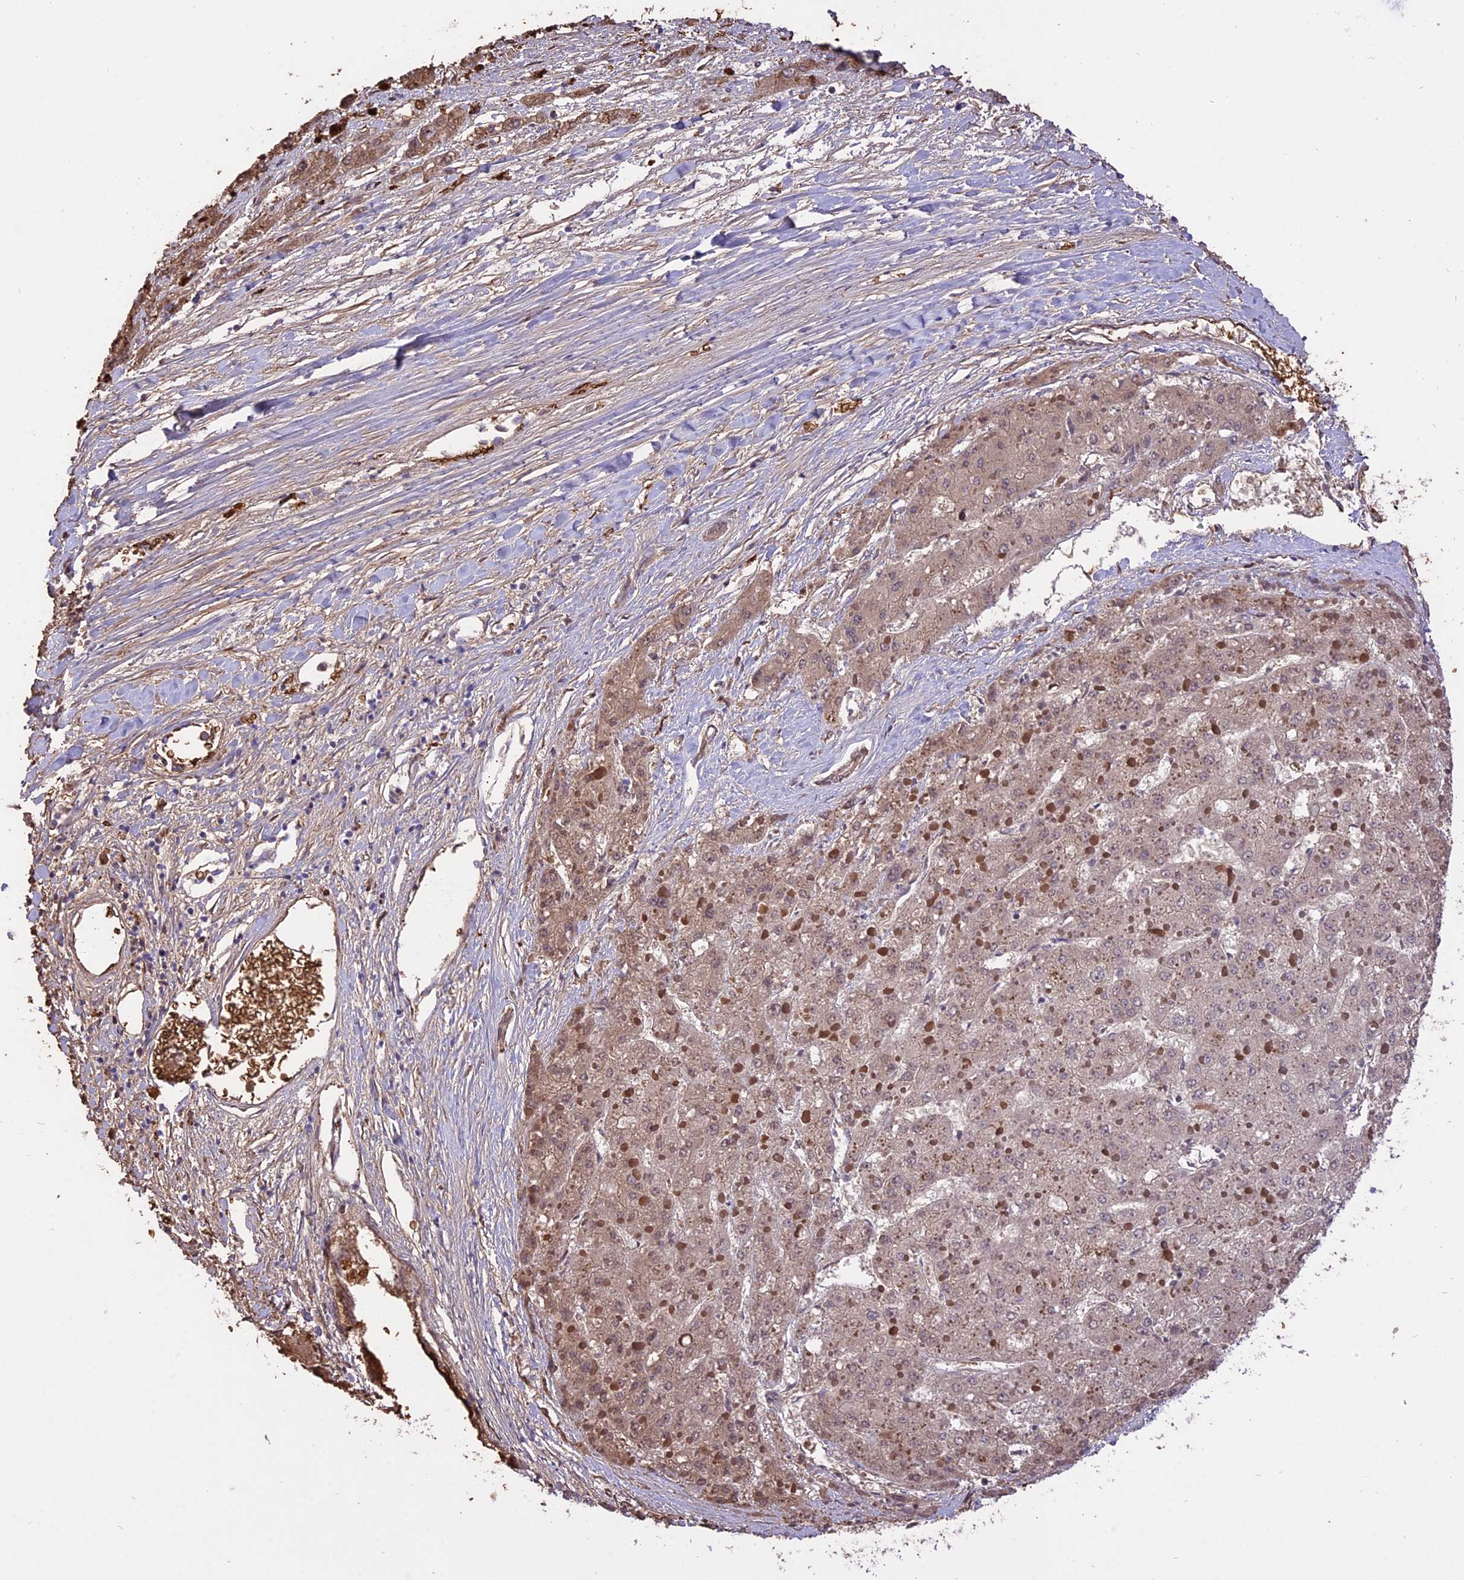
{"staining": {"intensity": "weak", "quantity": ">75%", "location": "cytoplasmic/membranous,nuclear"}, "tissue": "liver cancer", "cell_type": "Tumor cells", "image_type": "cancer", "snomed": [{"axis": "morphology", "description": "Carcinoma, Hepatocellular, NOS"}, {"axis": "topography", "description": "Liver"}], "caption": "The micrograph reveals staining of hepatocellular carcinoma (liver), revealing weak cytoplasmic/membranous and nuclear protein expression (brown color) within tumor cells. Using DAB (3,3'-diaminobenzidine) (brown) and hematoxylin (blue) stains, captured at high magnification using brightfield microscopy.", "gene": "TTC4", "patient": {"sex": "female", "age": 73}}